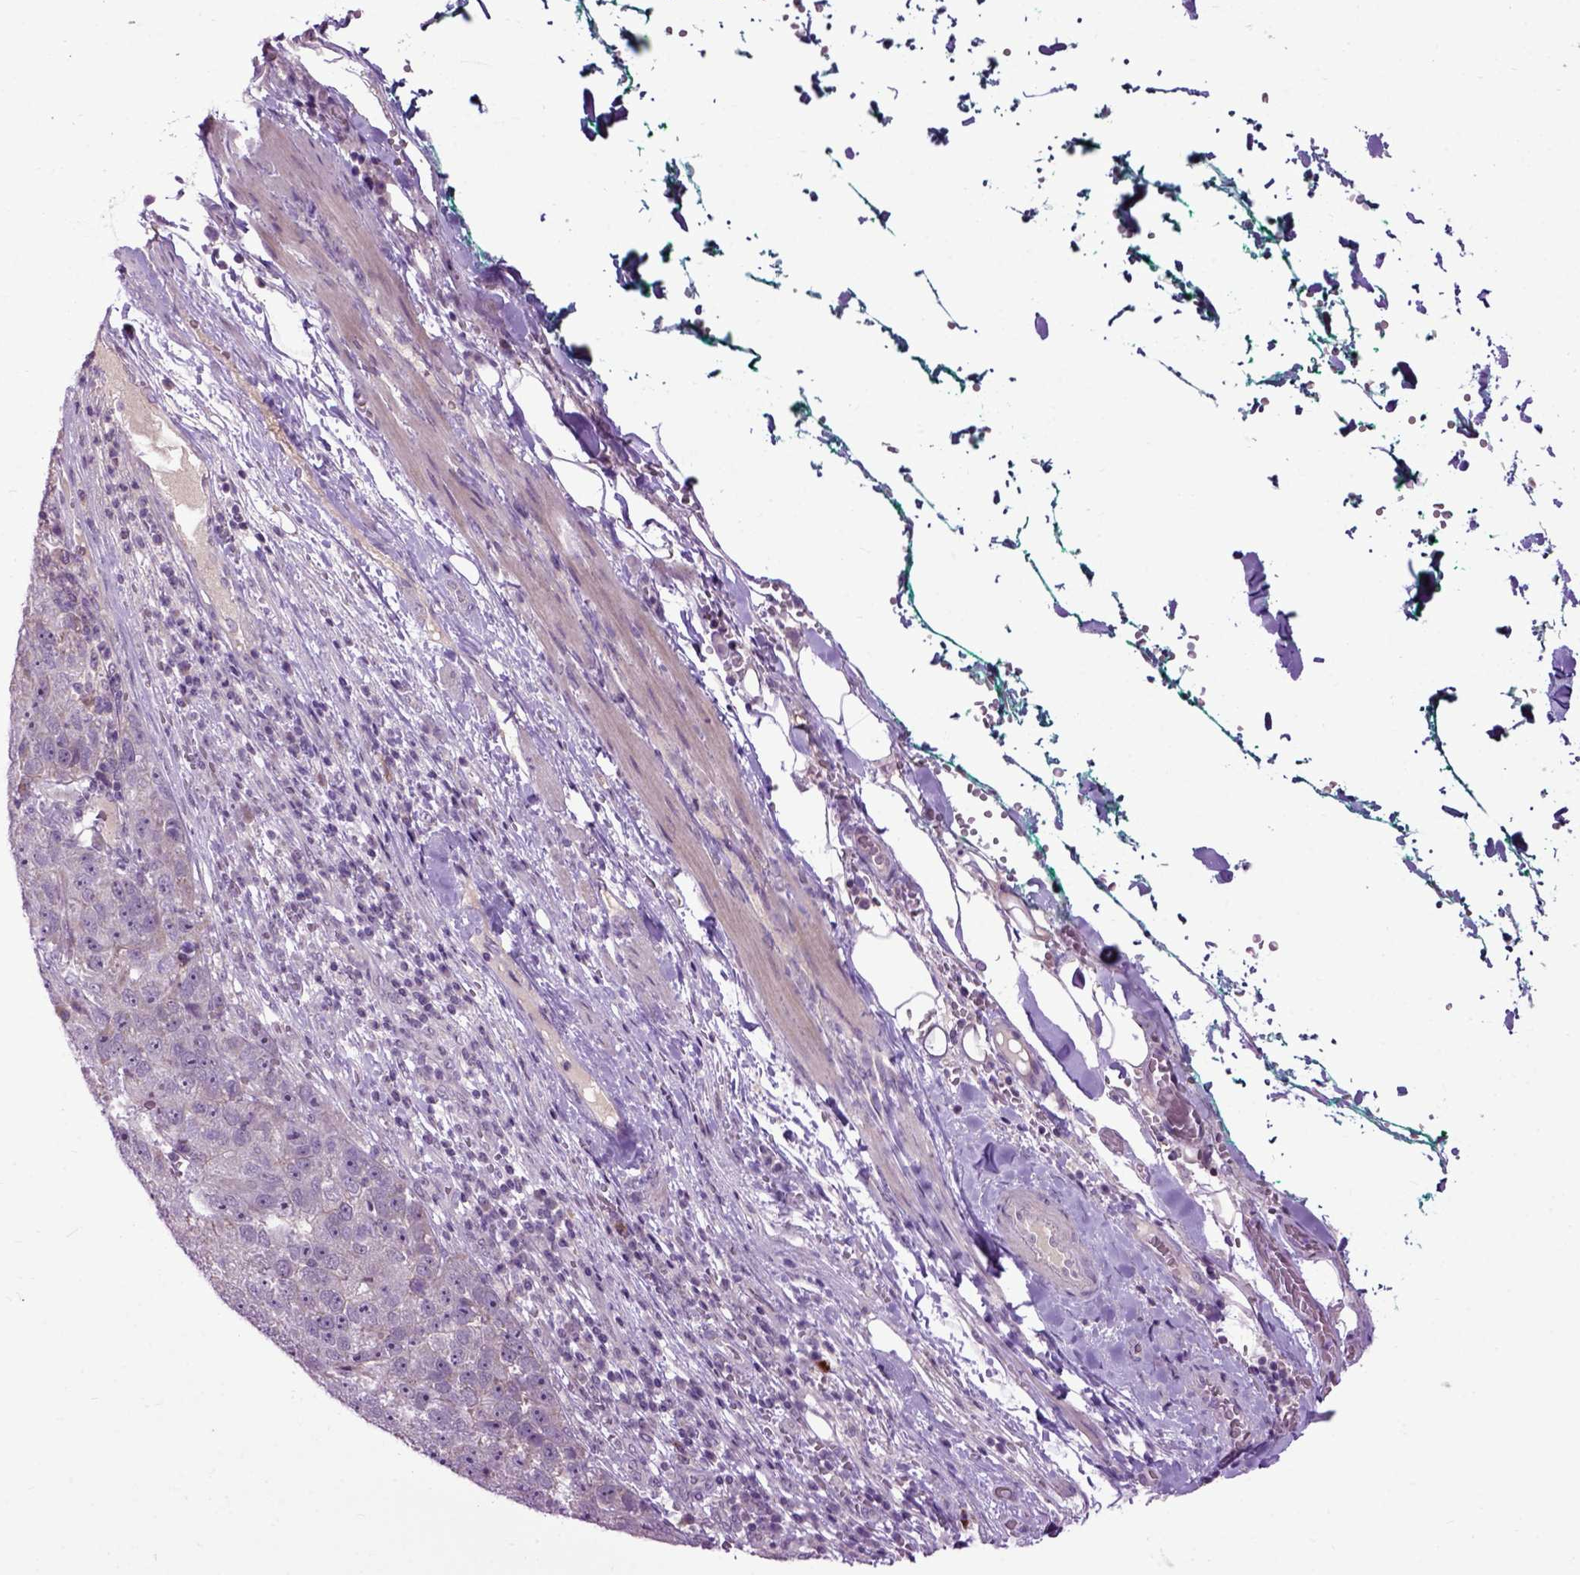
{"staining": {"intensity": "negative", "quantity": "none", "location": "none"}, "tissue": "pancreatic cancer", "cell_type": "Tumor cells", "image_type": "cancer", "snomed": [{"axis": "morphology", "description": "Adenocarcinoma, NOS"}, {"axis": "topography", "description": "Pancreas"}], "caption": "This is an IHC photomicrograph of pancreatic cancer (adenocarcinoma). There is no expression in tumor cells.", "gene": "EMILIN3", "patient": {"sex": "female", "age": 61}}